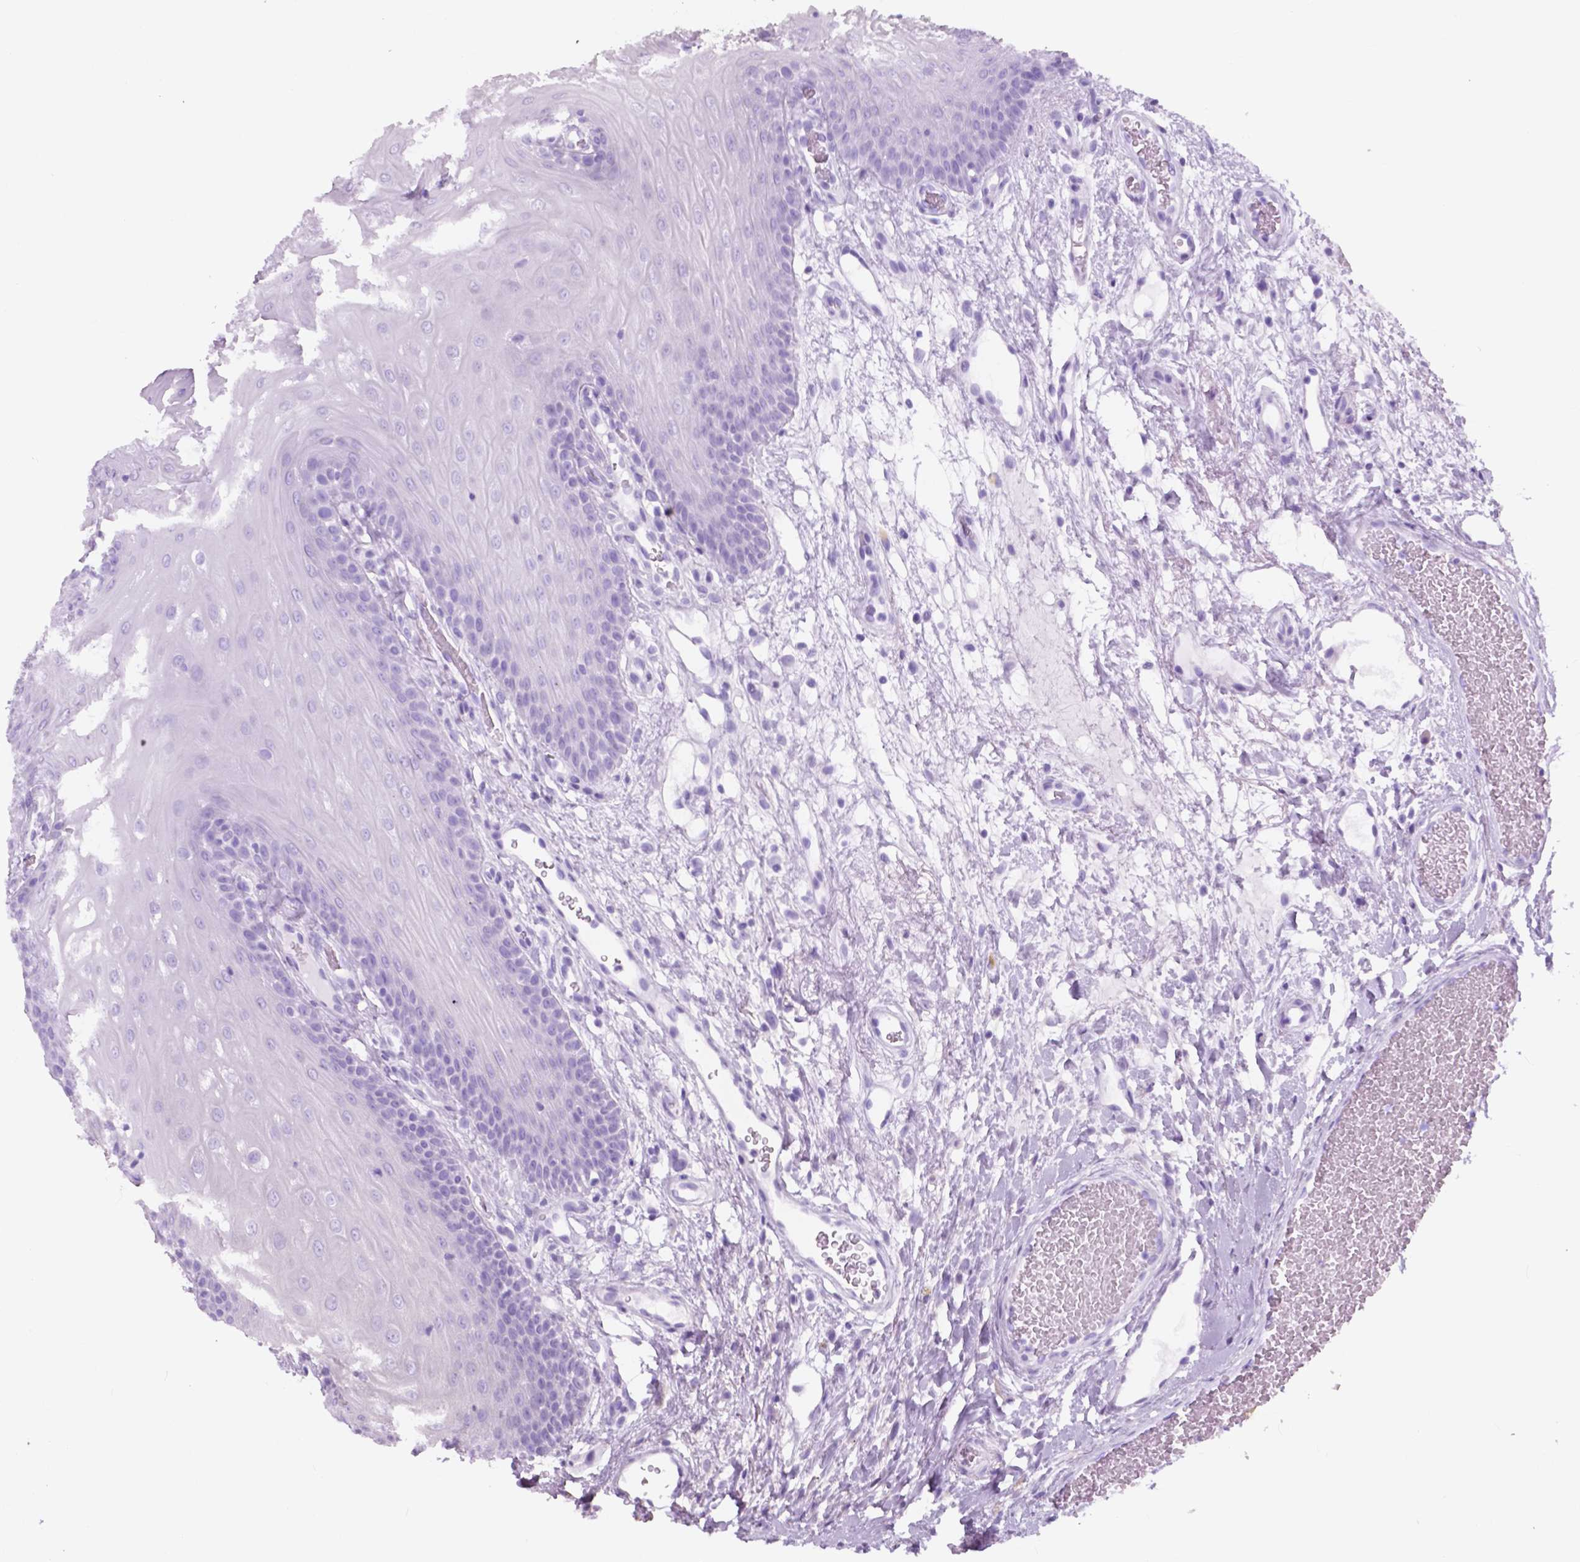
{"staining": {"intensity": "negative", "quantity": "none", "location": "none"}, "tissue": "oral mucosa", "cell_type": "Squamous epithelial cells", "image_type": "normal", "snomed": [{"axis": "morphology", "description": "Normal tissue, NOS"}, {"axis": "morphology", "description": "Squamous cell carcinoma, NOS"}, {"axis": "topography", "description": "Oral tissue"}, {"axis": "topography", "description": "Head-Neck"}], "caption": "This photomicrograph is of unremarkable oral mucosa stained with immunohistochemistry (IHC) to label a protein in brown with the nuclei are counter-stained blue. There is no positivity in squamous epithelial cells.", "gene": "FXYD2", "patient": {"sex": "male", "age": 78}}